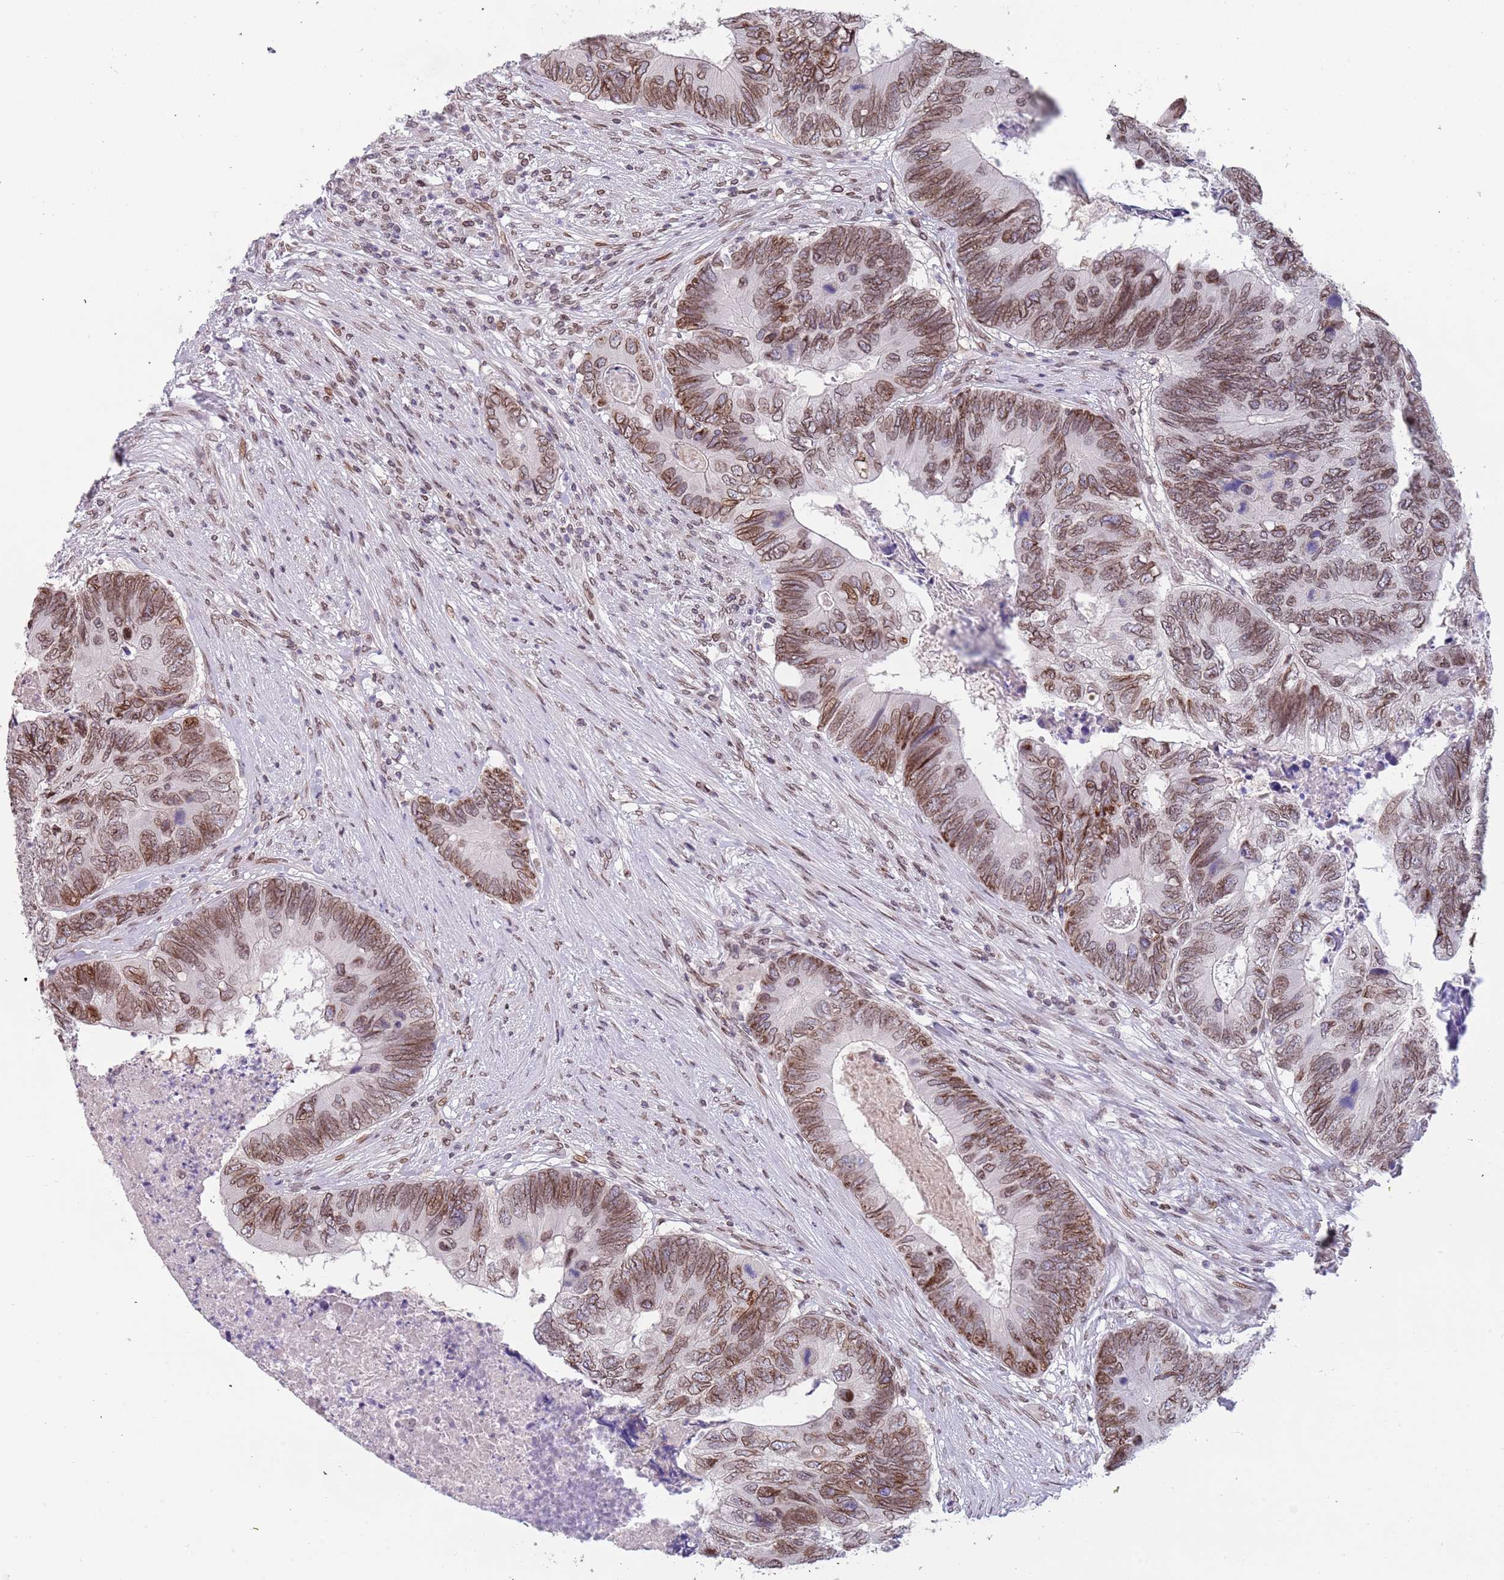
{"staining": {"intensity": "moderate", "quantity": ">75%", "location": "cytoplasmic/membranous,nuclear"}, "tissue": "colorectal cancer", "cell_type": "Tumor cells", "image_type": "cancer", "snomed": [{"axis": "morphology", "description": "Adenocarcinoma, NOS"}, {"axis": "topography", "description": "Colon"}], "caption": "Immunohistochemical staining of adenocarcinoma (colorectal) shows moderate cytoplasmic/membranous and nuclear protein expression in approximately >75% of tumor cells. Using DAB (brown) and hematoxylin (blue) stains, captured at high magnification using brightfield microscopy.", "gene": "KLHDC2", "patient": {"sex": "female", "age": 67}}